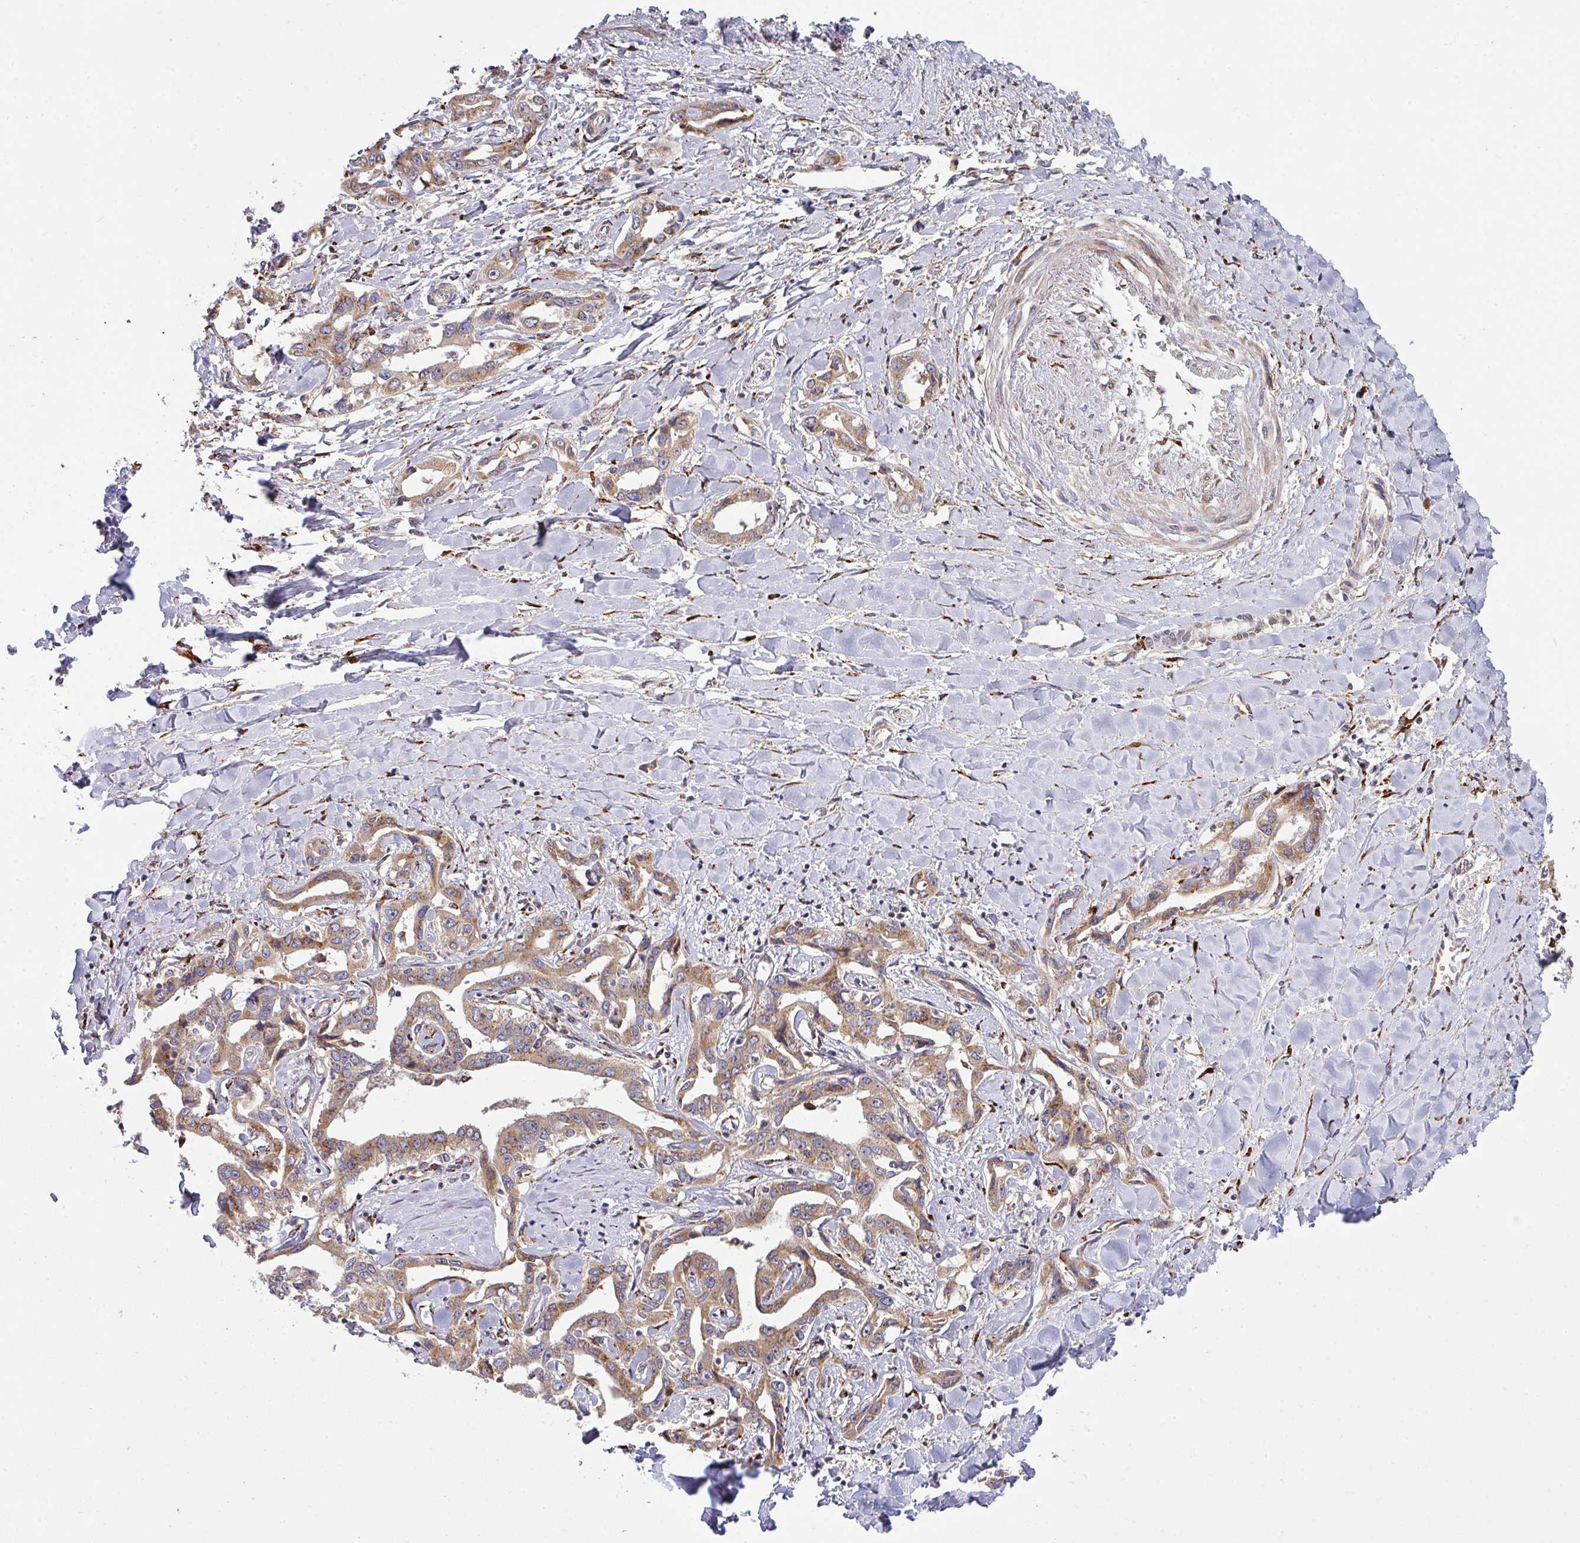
{"staining": {"intensity": "moderate", "quantity": ">75%", "location": "cytoplasmic/membranous"}, "tissue": "liver cancer", "cell_type": "Tumor cells", "image_type": "cancer", "snomed": [{"axis": "morphology", "description": "Cholangiocarcinoma"}, {"axis": "topography", "description": "Liver"}], "caption": "Liver cancer (cholangiocarcinoma) was stained to show a protein in brown. There is medium levels of moderate cytoplasmic/membranous staining in approximately >75% of tumor cells. The staining was performed using DAB (3,3'-diaminobenzidine), with brown indicating positive protein expression. Nuclei are stained blue with hematoxylin.", "gene": "ZNF268", "patient": {"sex": "male", "age": 59}}